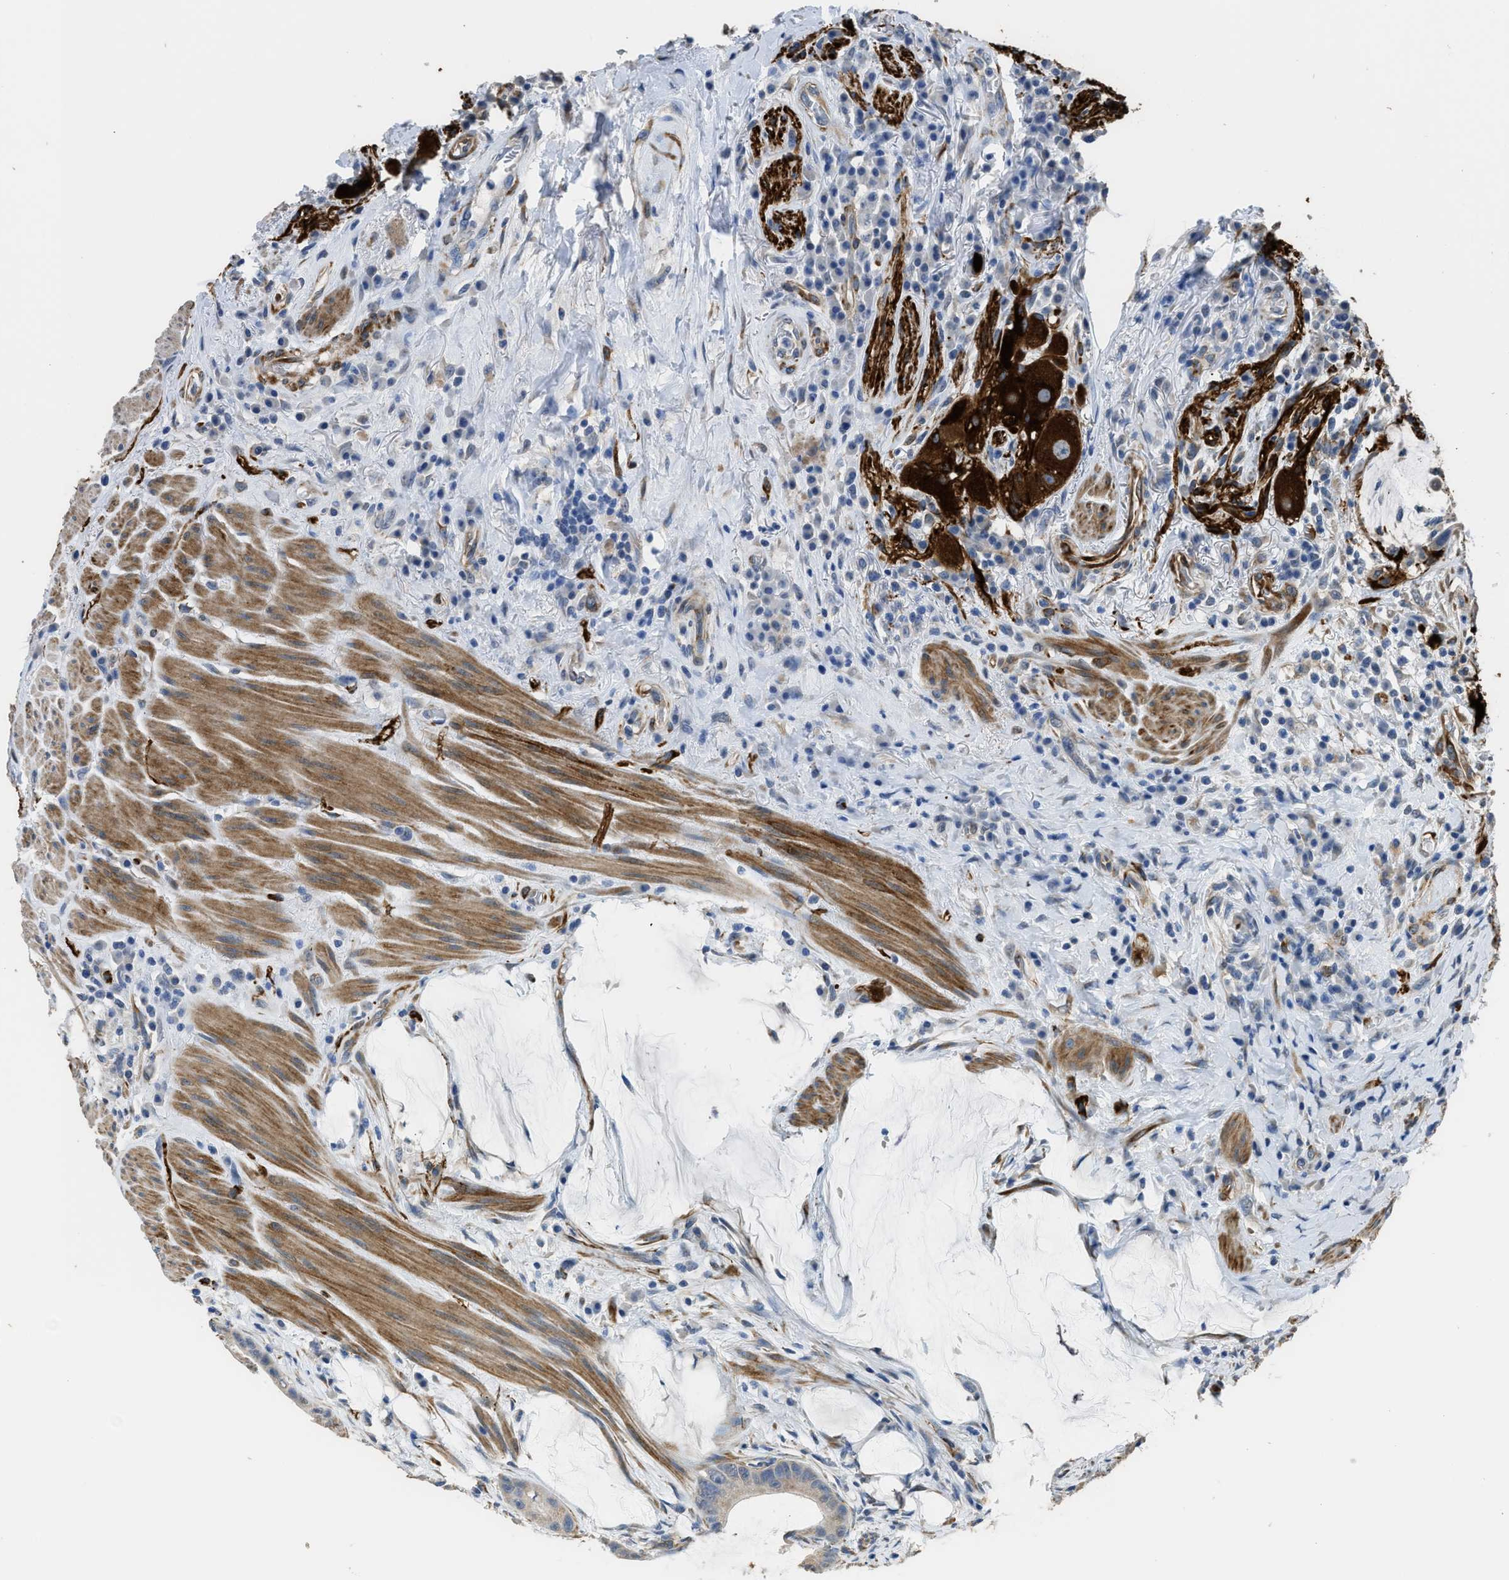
{"staining": {"intensity": "negative", "quantity": "none", "location": "none"}, "tissue": "colorectal cancer", "cell_type": "Tumor cells", "image_type": "cancer", "snomed": [{"axis": "morphology", "description": "Adenocarcinoma, NOS"}, {"axis": "topography", "description": "Rectum"}], "caption": "DAB (3,3'-diaminobenzidine) immunohistochemical staining of human colorectal adenocarcinoma demonstrates no significant expression in tumor cells. Brightfield microscopy of IHC stained with DAB (brown) and hematoxylin (blue), captured at high magnification.", "gene": "ZSWIM5", "patient": {"sex": "female", "age": 89}}